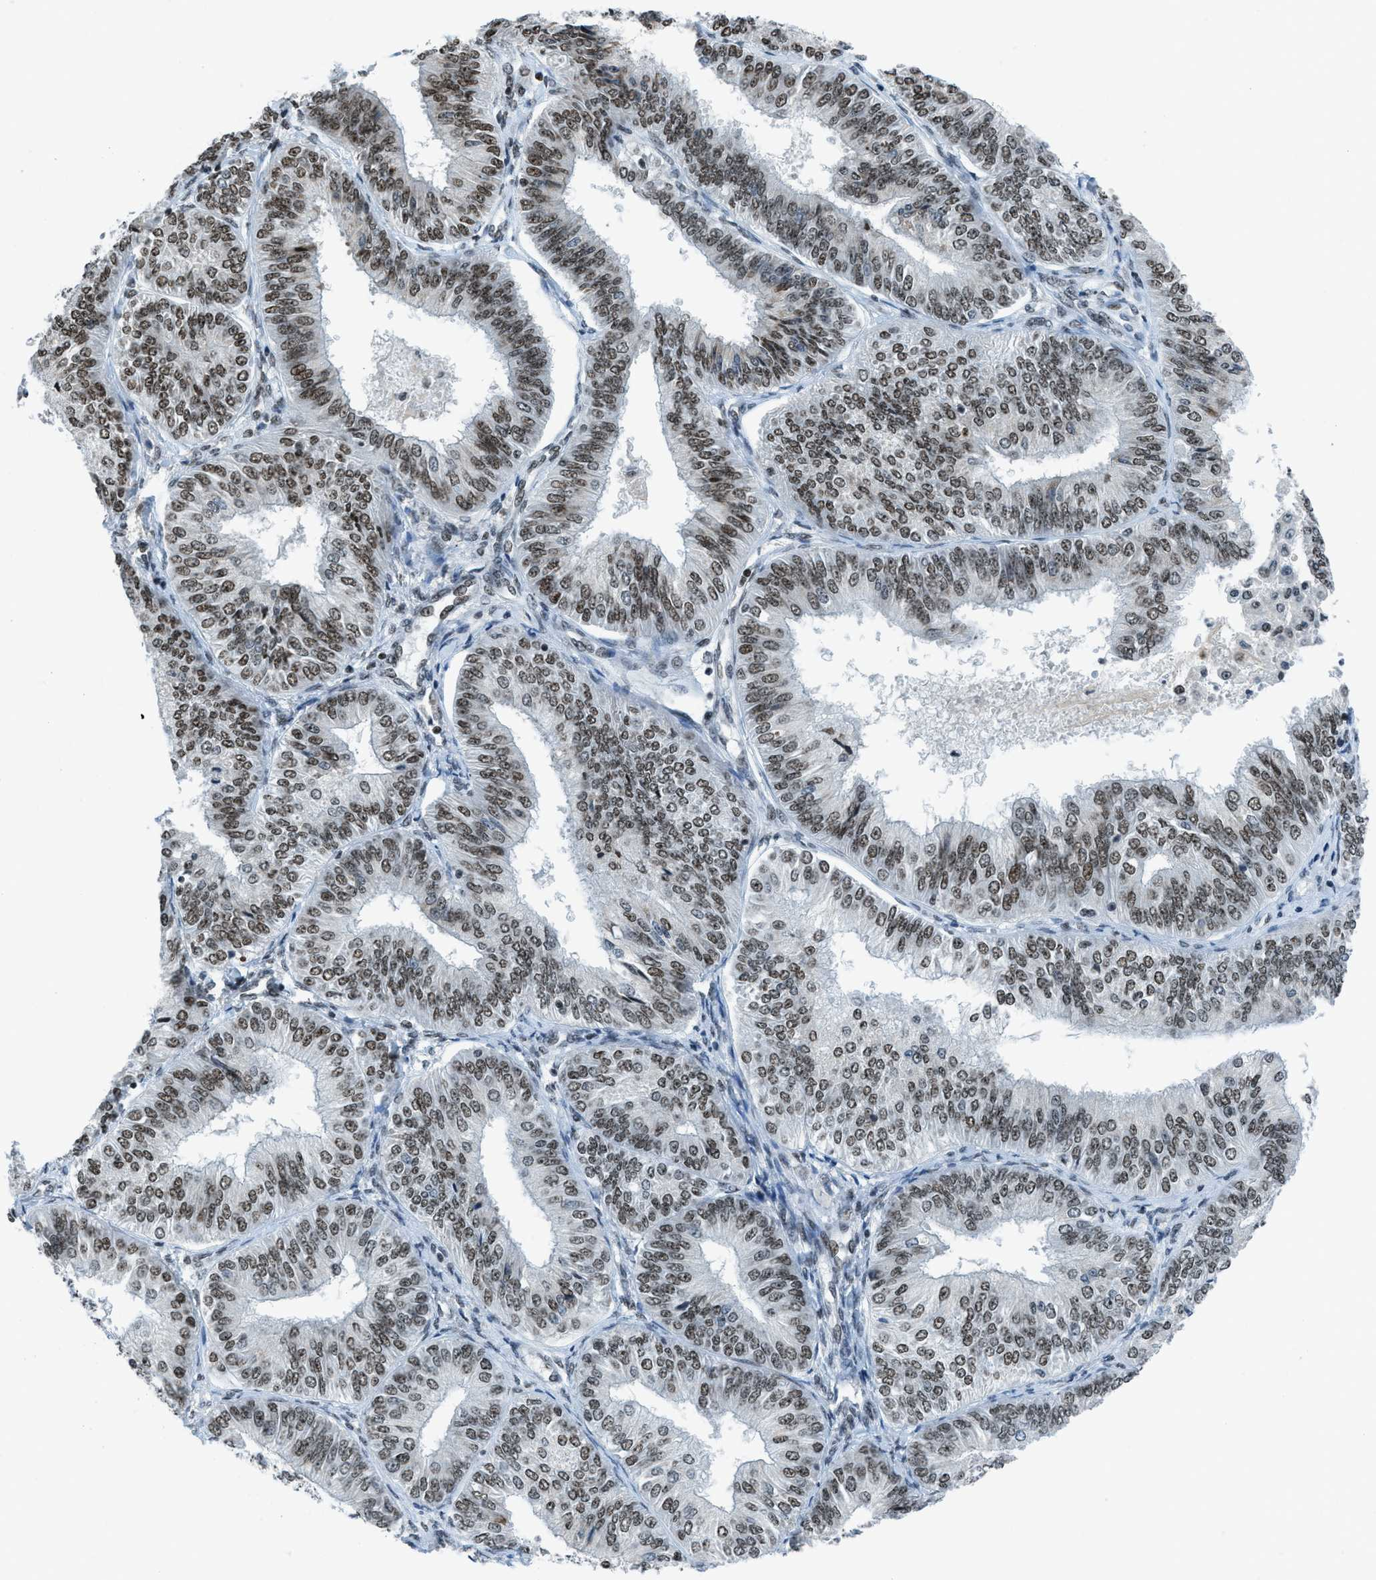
{"staining": {"intensity": "moderate", "quantity": ">75%", "location": "nuclear"}, "tissue": "endometrial cancer", "cell_type": "Tumor cells", "image_type": "cancer", "snomed": [{"axis": "morphology", "description": "Adenocarcinoma, NOS"}, {"axis": "topography", "description": "Endometrium"}], "caption": "Immunohistochemical staining of adenocarcinoma (endometrial) reveals moderate nuclear protein staining in approximately >75% of tumor cells. The protein of interest is stained brown, and the nuclei are stained in blue (DAB (3,3'-diaminobenzidine) IHC with brightfield microscopy, high magnification).", "gene": "RAD51B", "patient": {"sex": "female", "age": 58}}